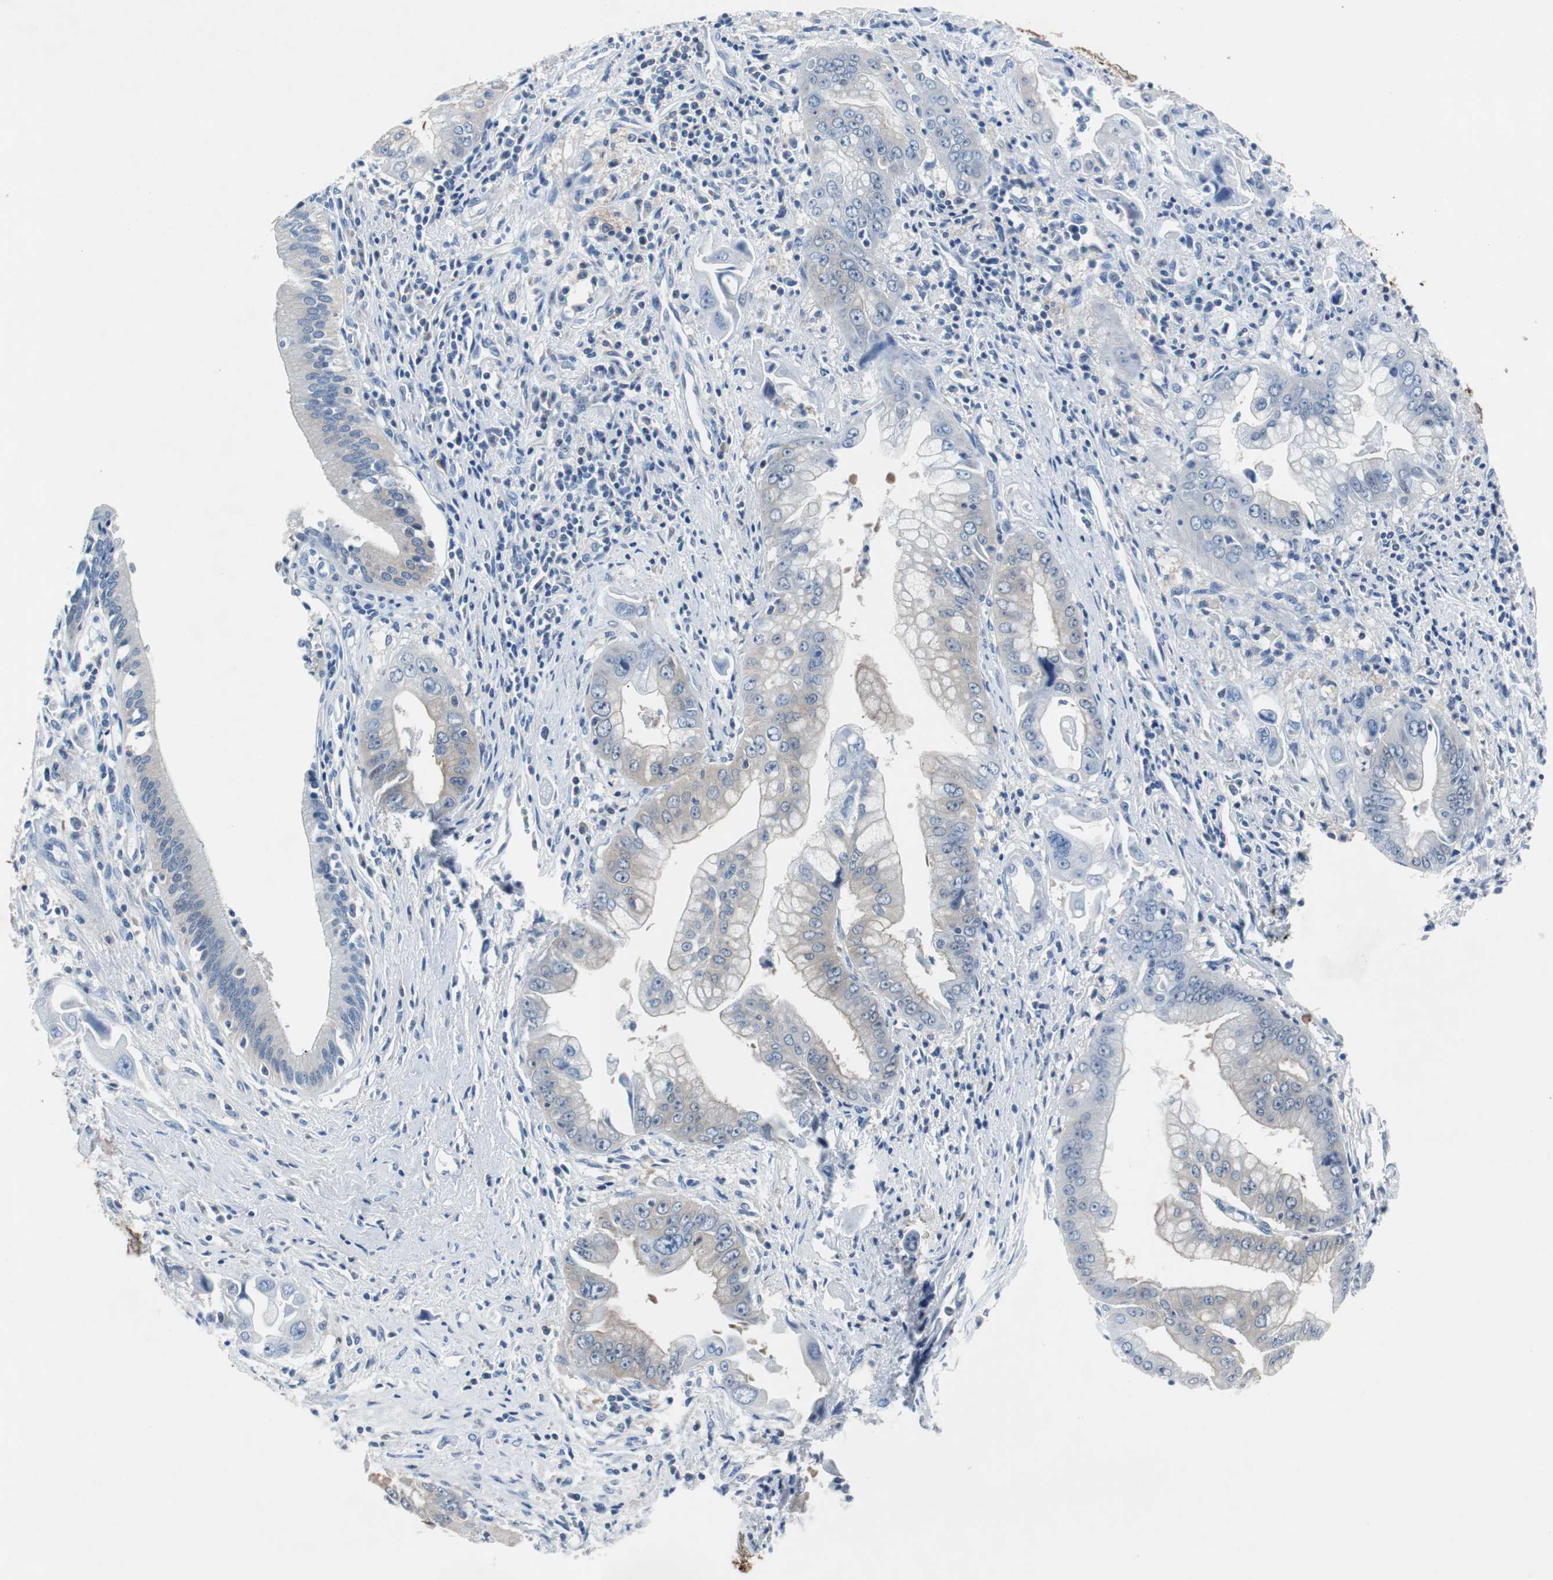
{"staining": {"intensity": "weak", "quantity": "25%-75%", "location": "cytoplasmic/membranous"}, "tissue": "pancreatic cancer", "cell_type": "Tumor cells", "image_type": "cancer", "snomed": [{"axis": "morphology", "description": "Adenocarcinoma, NOS"}, {"axis": "topography", "description": "Pancreas"}], "caption": "Pancreatic cancer (adenocarcinoma) stained for a protein shows weak cytoplasmic/membranous positivity in tumor cells.", "gene": "EEF2K", "patient": {"sex": "male", "age": 59}}